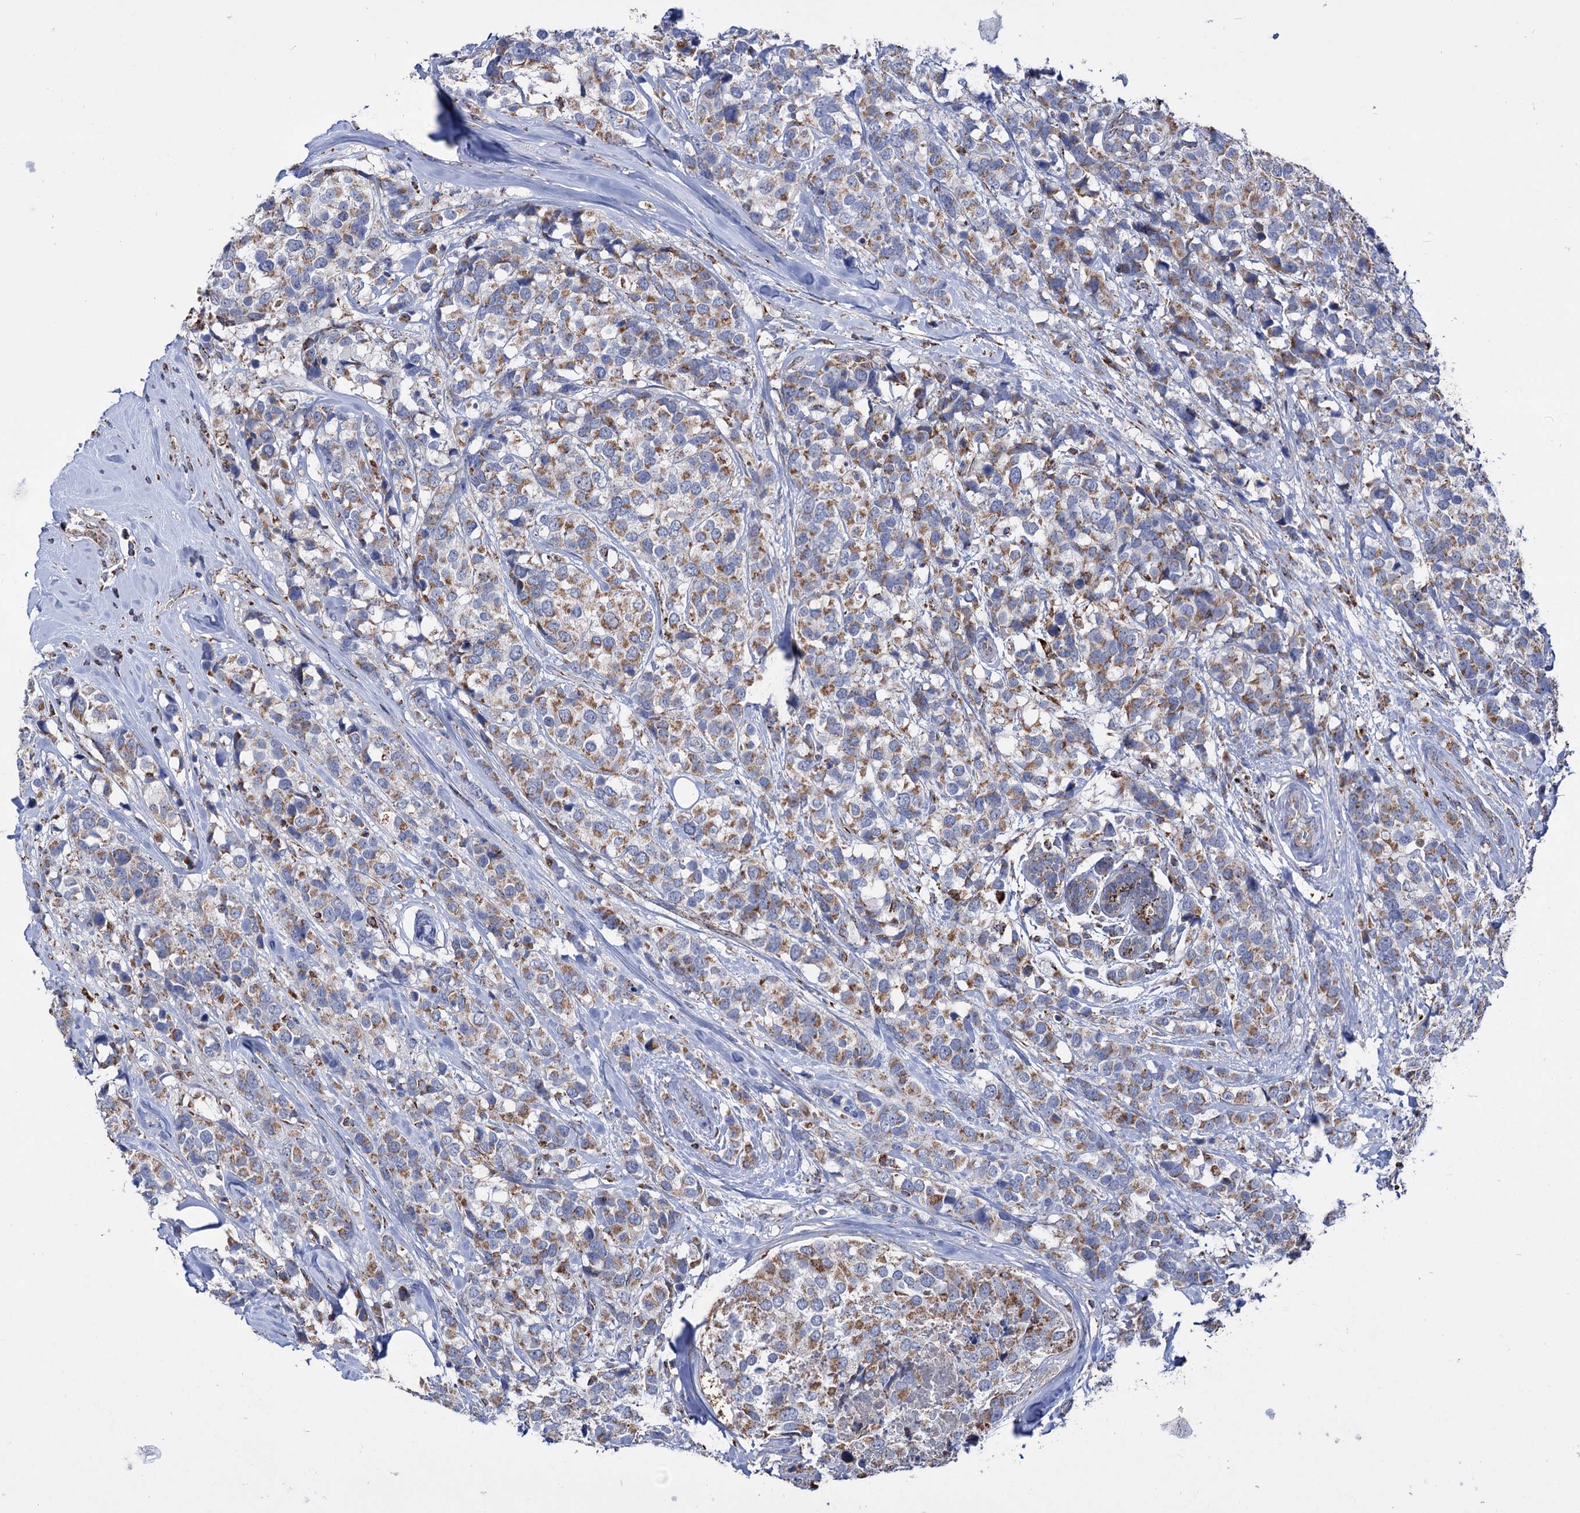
{"staining": {"intensity": "moderate", "quantity": ">75%", "location": "cytoplasmic/membranous"}, "tissue": "breast cancer", "cell_type": "Tumor cells", "image_type": "cancer", "snomed": [{"axis": "morphology", "description": "Lobular carcinoma"}, {"axis": "topography", "description": "Breast"}], "caption": "Lobular carcinoma (breast) stained for a protein shows moderate cytoplasmic/membranous positivity in tumor cells.", "gene": "ABHD10", "patient": {"sex": "female", "age": 59}}